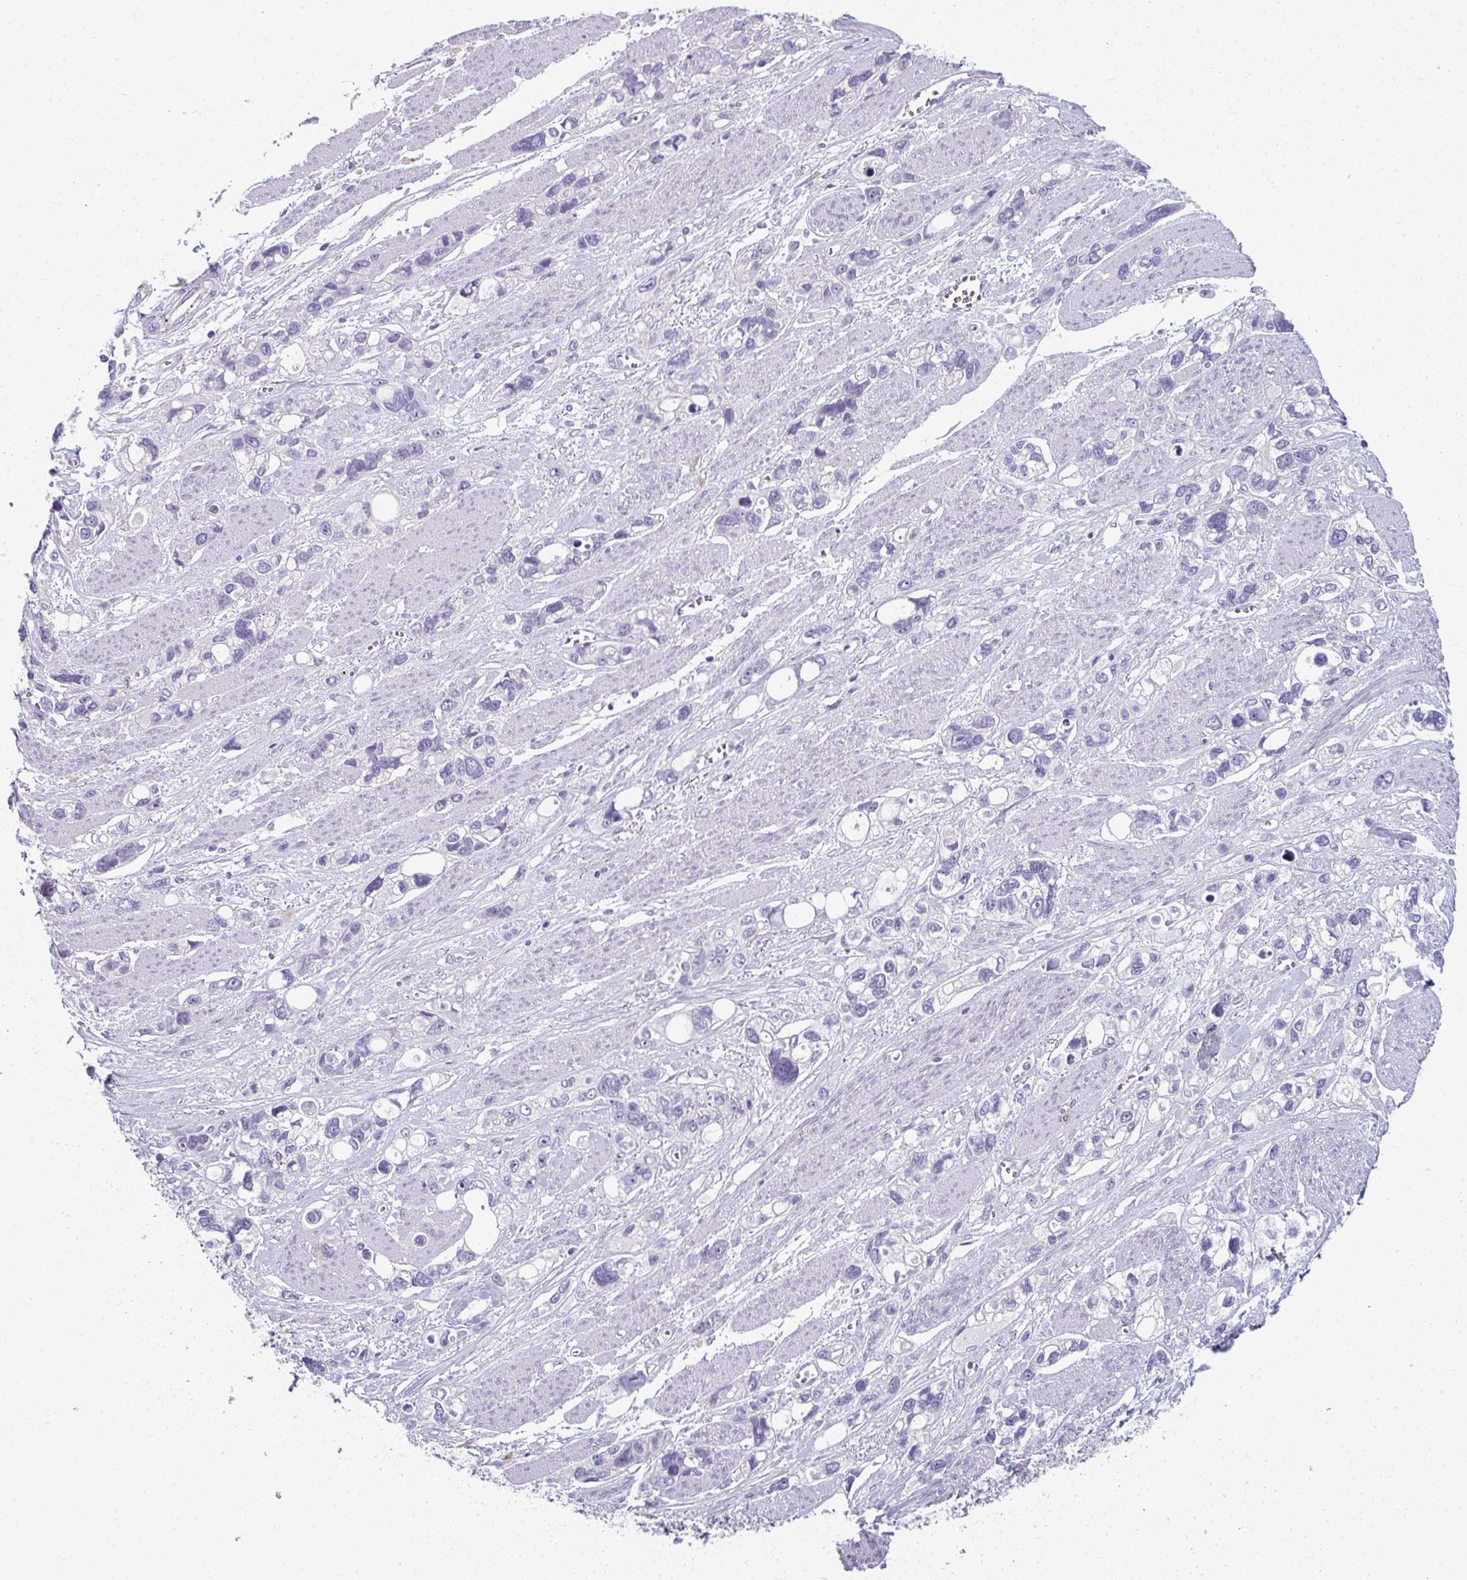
{"staining": {"intensity": "negative", "quantity": "none", "location": "none"}, "tissue": "stomach cancer", "cell_type": "Tumor cells", "image_type": "cancer", "snomed": [{"axis": "morphology", "description": "Adenocarcinoma, NOS"}, {"axis": "topography", "description": "Stomach, upper"}], "caption": "An IHC image of stomach adenocarcinoma is shown. There is no staining in tumor cells of stomach adenocarcinoma.", "gene": "EIF1AD", "patient": {"sex": "female", "age": 81}}